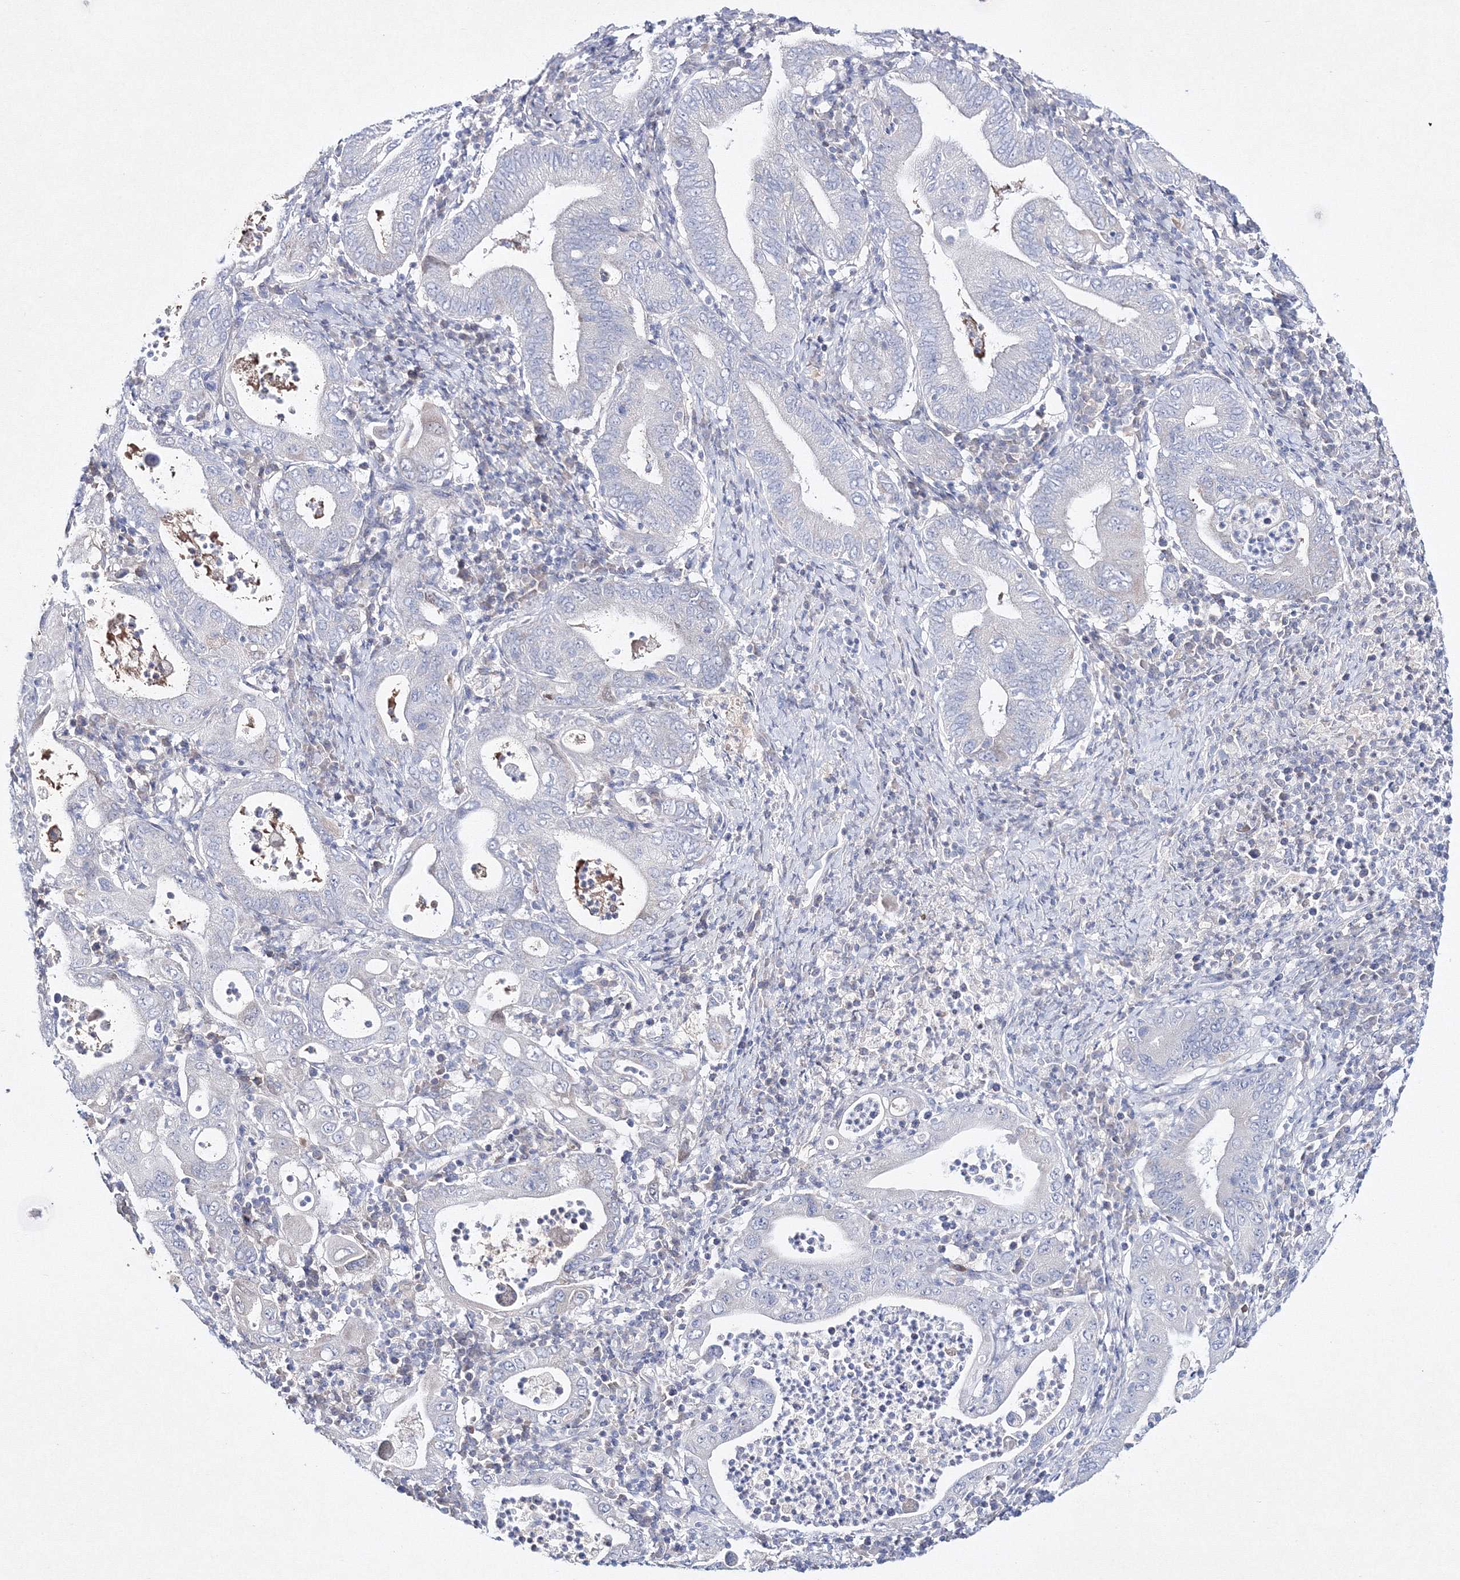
{"staining": {"intensity": "negative", "quantity": "none", "location": "none"}, "tissue": "stomach cancer", "cell_type": "Tumor cells", "image_type": "cancer", "snomed": [{"axis": "morphology", "description": "Normal tissue, NOS"}, {"axis": "morphology", "description": "Adenocarcinoma, NOS"}, {"axis": "topography", "description": "Esophagus"}, {"axis": "topography", "description": "Stomach, upper"}, {"axis": "topography", "description": "Peripheral nerve tissue"}], "caption": "The histopathology image demonstrates no significant expression in tumor cells of stomach cancer (adenocarcinoma). (Stains: DAB IHC with hematoxylin counter stain, Microscopy: brightfield microscopy at high magnification).", "gene": "NEU4", "patient": {"sex": "male", "age": 62}}